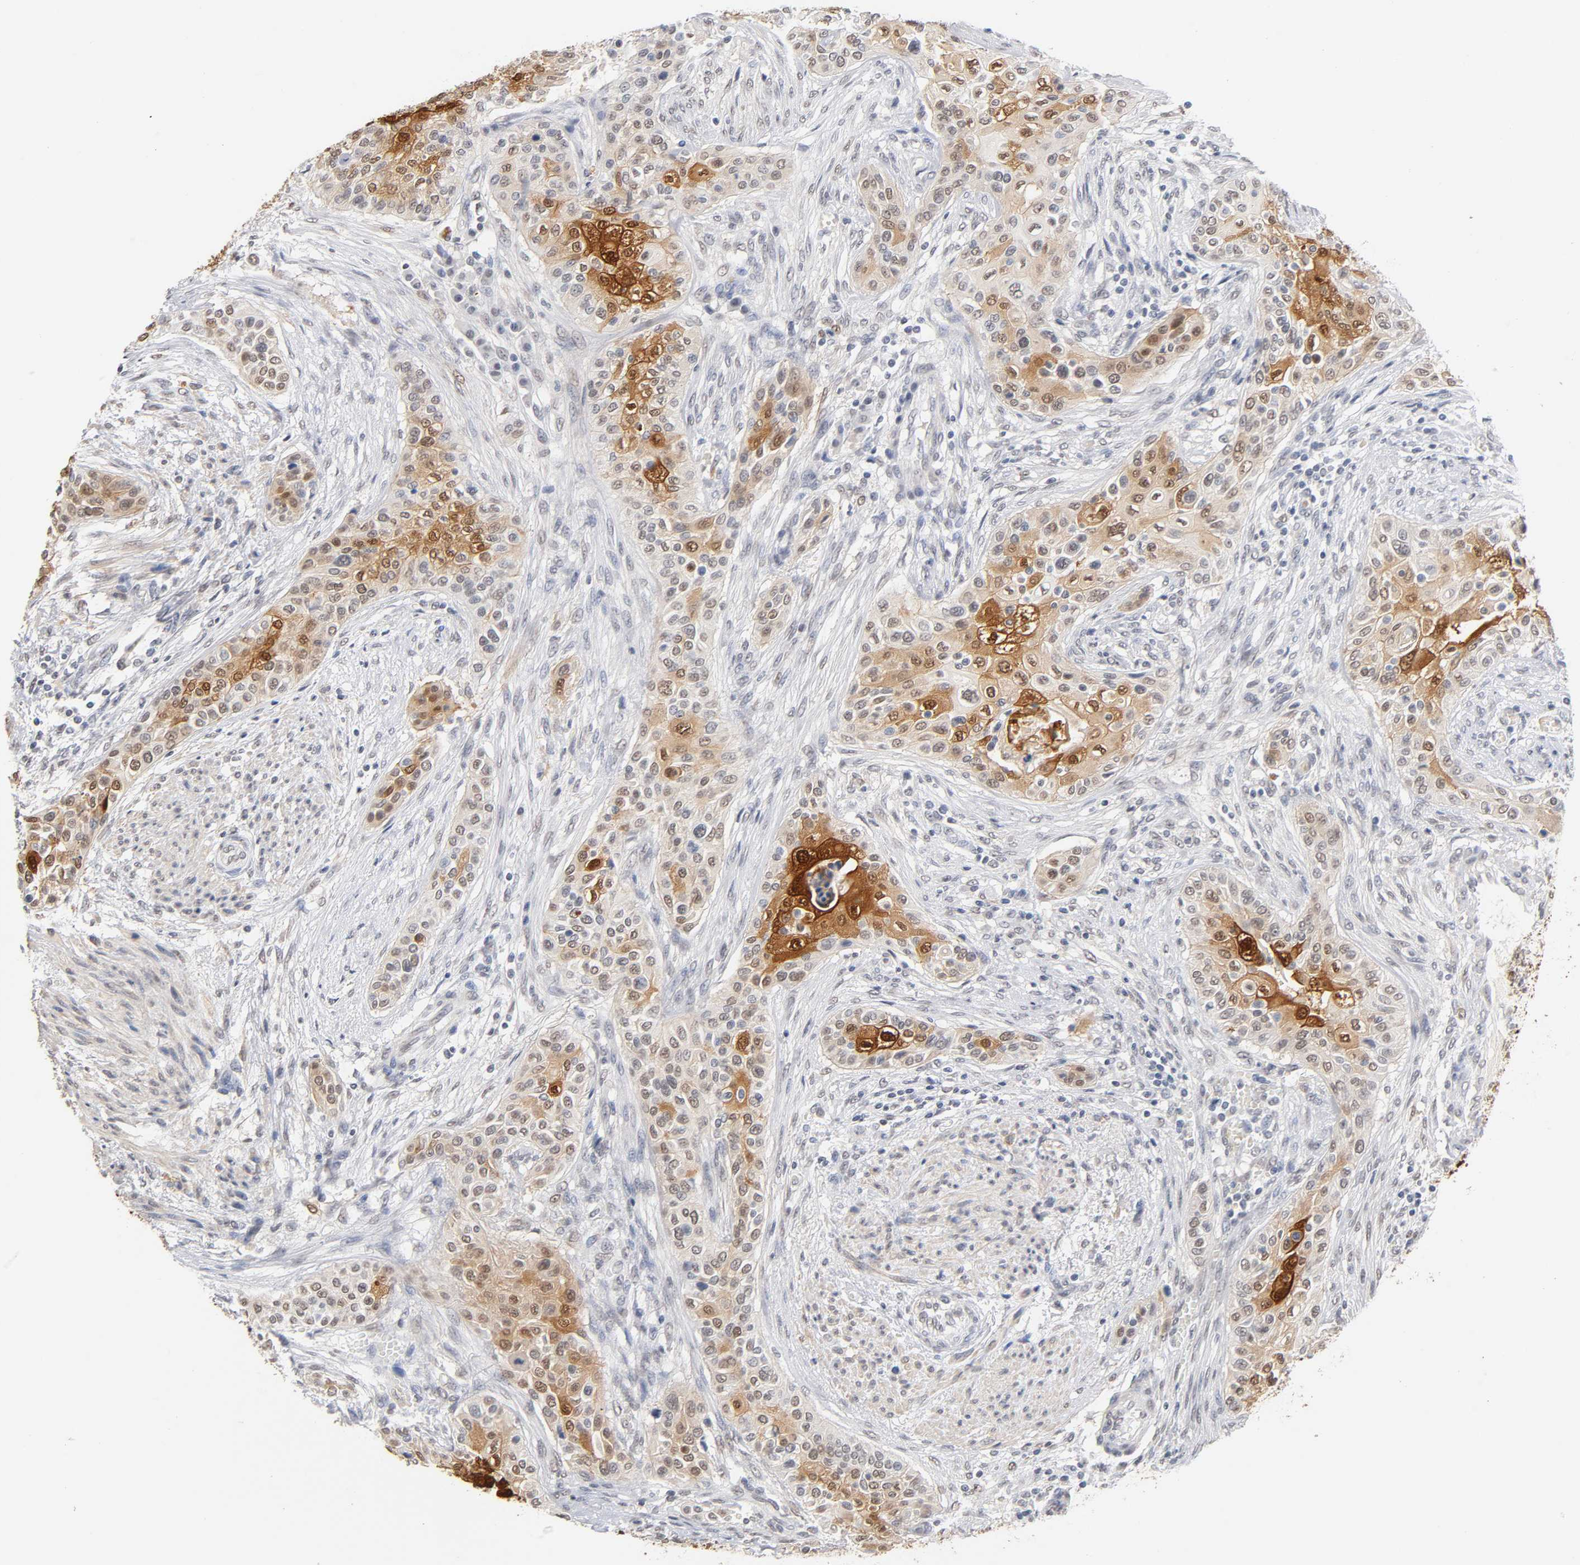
{"staining": {"intensity": "moderate", "quantity": "25%-75%", "location": "cytoplasmic/membranous,nuclear"}, "tissue": "urothelial cancer", "cell_type": "Tumor cells", "image_type": "cancer", "snomed": [{"axis": "morphology", "description": "Urothelial carcinoma, High grade"}, {"axis": "topography", "description": "Urinary bladder"}], "caption": "Immunohistochemical staining of high-grade urothelial carcinoma displays medium levels of moderate cytoplasmic/membranous and nuclear protein expression in about 25%-75% of tumor cells.", "gene": "CRABP2", "patient": {"sex": "male", "age": 74}}